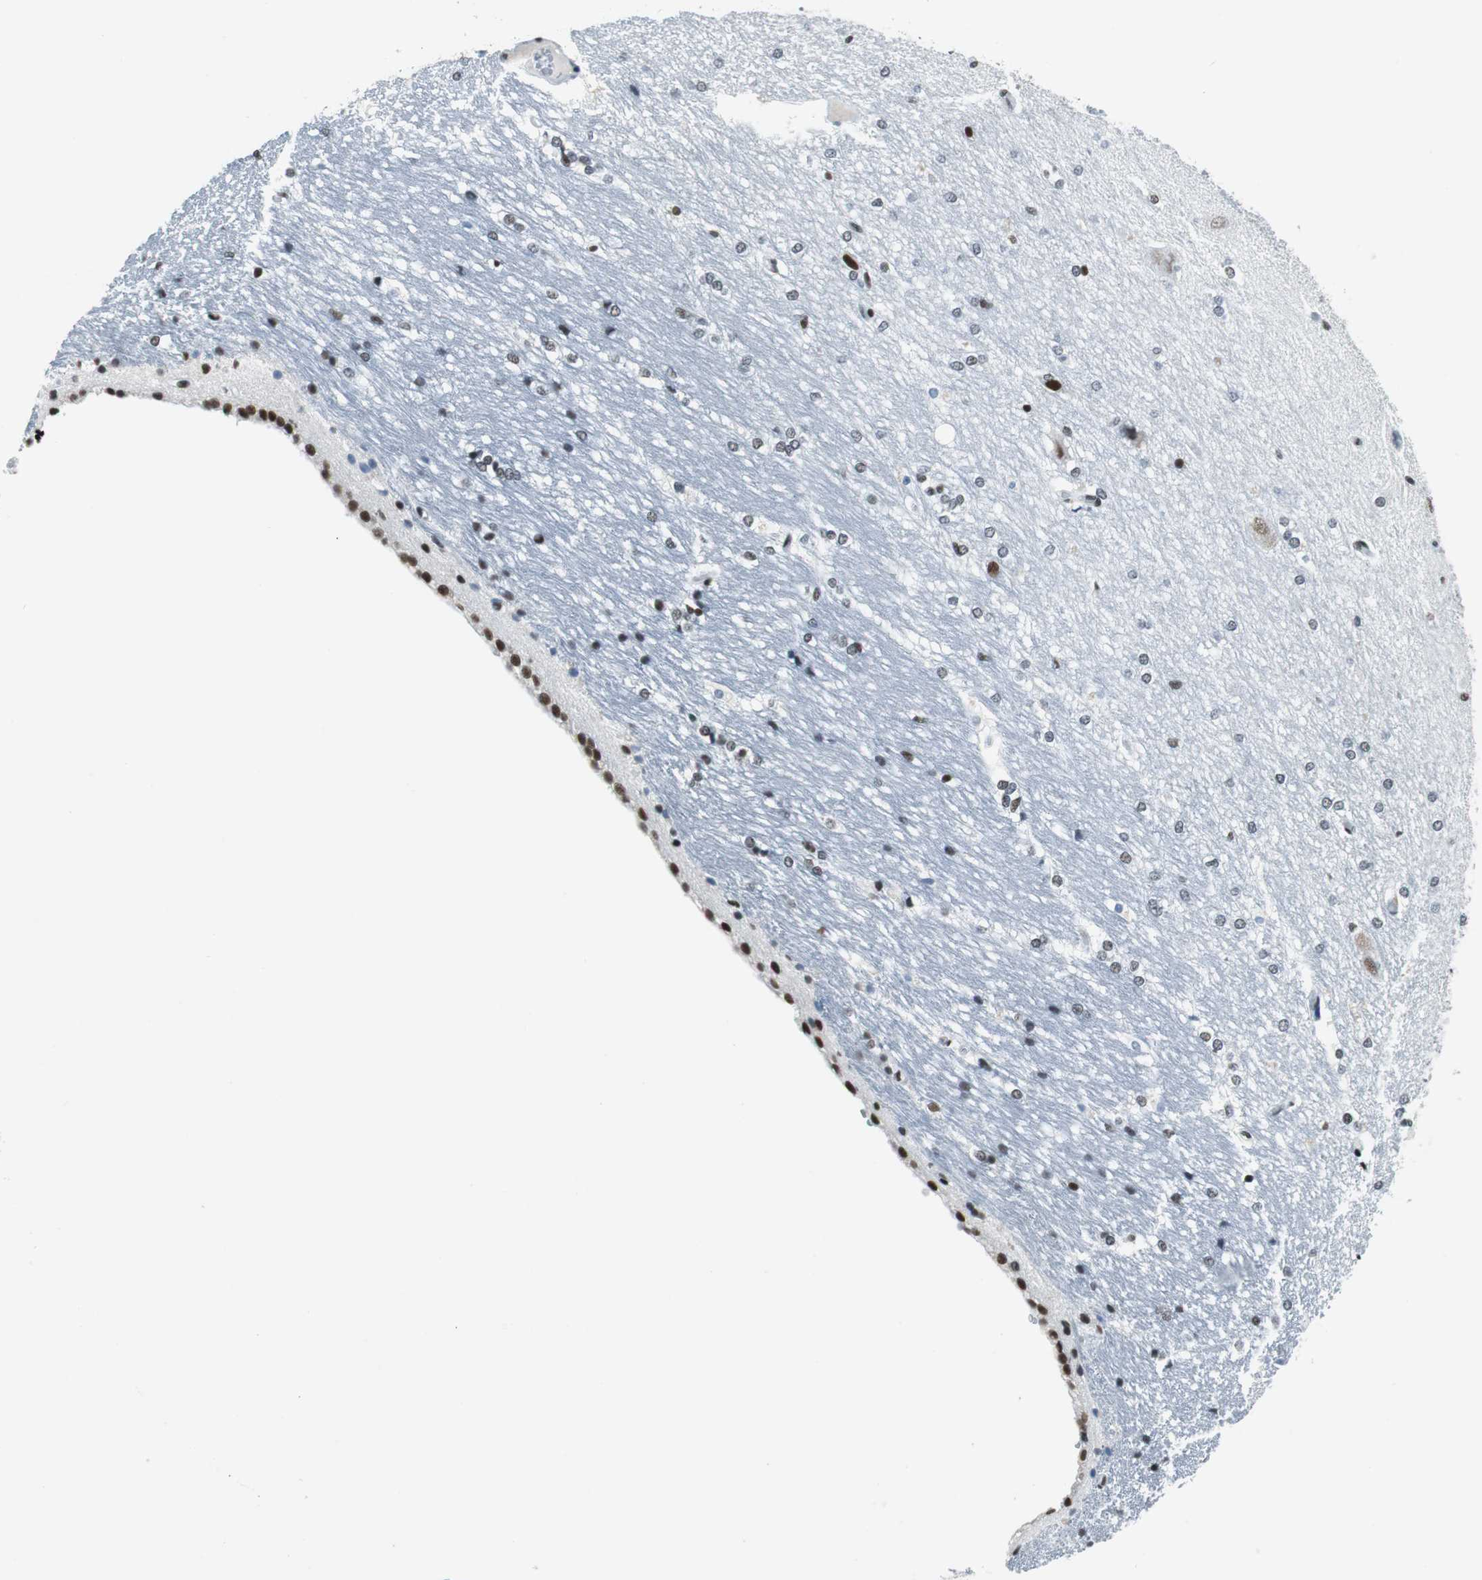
{"staining": {"intensity": "moderate", "quantity": "25%-75%", "location": "nuclear"}, "tissue": "hippocampus", "cell_type": "Glial cells", "image_type": "normal", "snomed": [{"axis": "morphology", "description": "Normal tissue, NOS"}, {"axis": "topography", "description": "Hippocampus"}], "caption": "IHC micrograph of unremarkable hippocampus: human hippocampus stained using IHC displays medium levels of moderate protein expression localized specifically in the nuclear of glial cells, appearing as a nuclear brown color.", "gene": "HDAC3", "patient": {"sex": "female", "age": 19}}